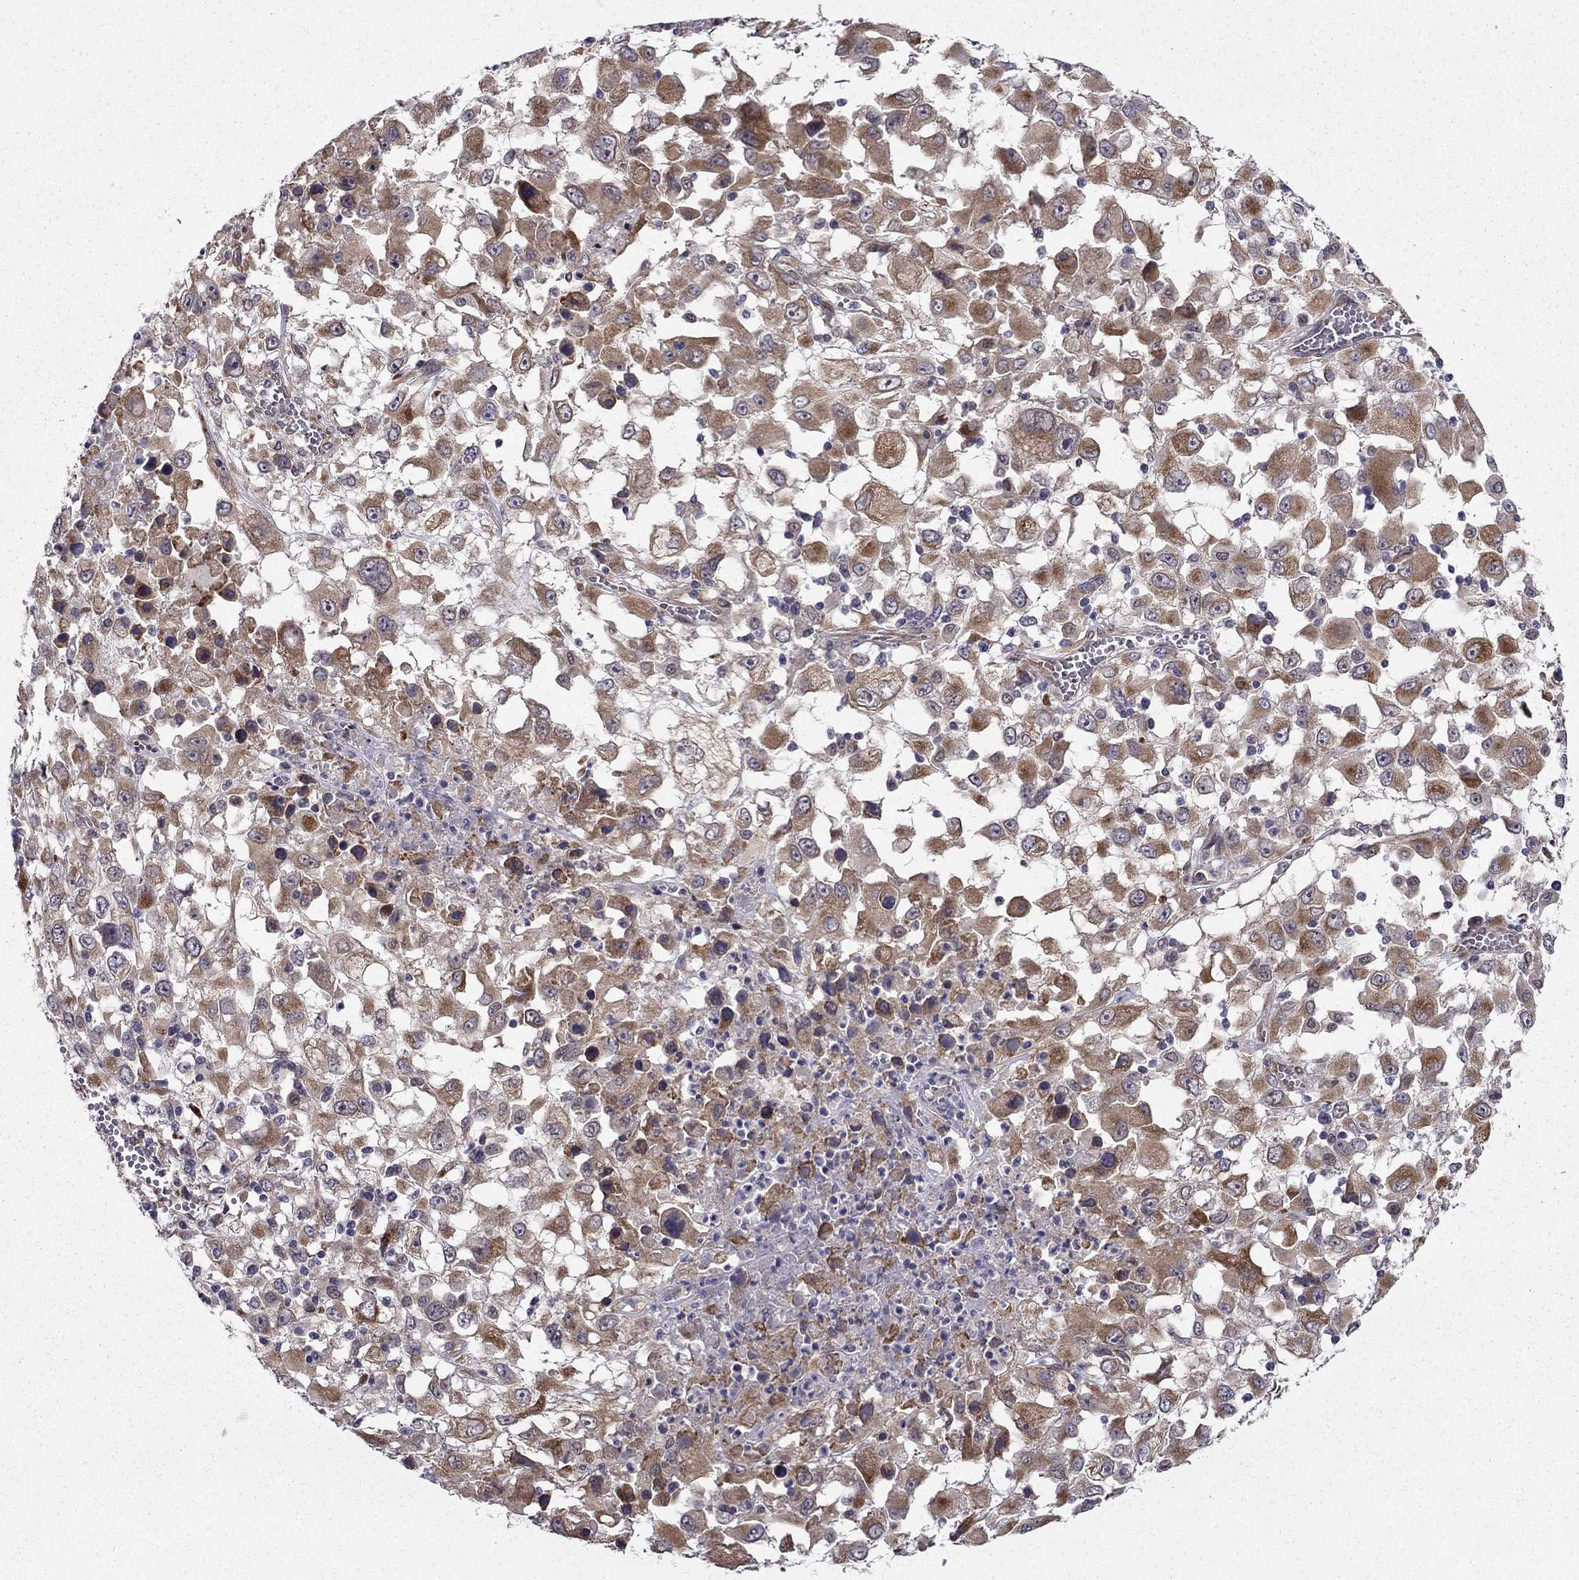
{"staining": {"intensity": "moderate", "quantity": "25%-75%", "location": "cytoplasmic/membranous"}, "tissue": "melanoma", "cell_type": "Tumor cells", "image_type": "cancer", "snomed": [{"axis": "morphology", "description": "Malignant melanoma, Metastatic site"}, {"axis": "topography", "description": "Soft tissue"}], "caption": "About 25%-75% of tumor cells in malignant melanoma (metastatic site) reveal moderate cytoplasmic/membranous protein positivity as visualized by brown immunohistochemical staining.", "gene": "ARHGEF28", "patient": {"sex": "male", "age": 50}}